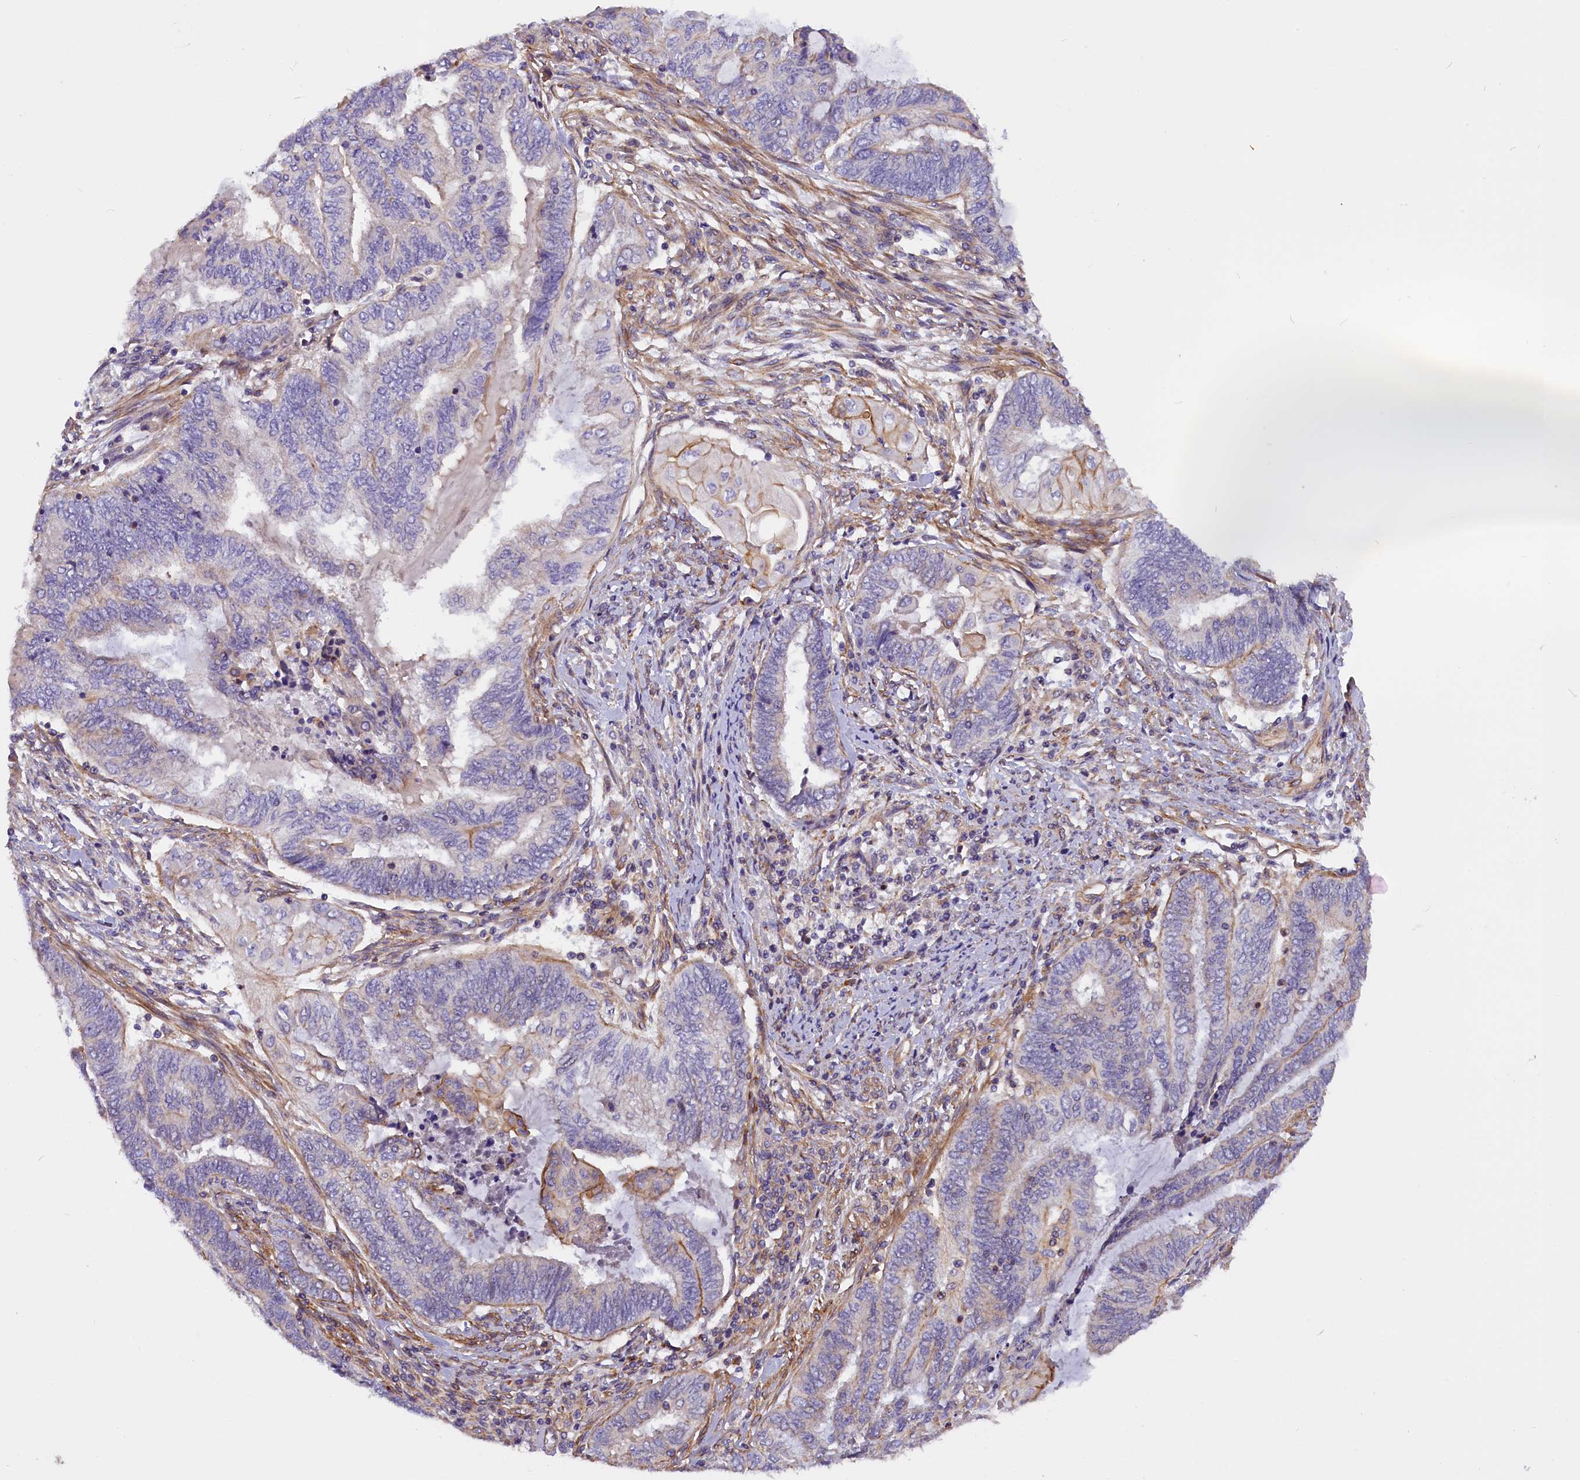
{"staining": {"intensity": "negative", "quantity": "none", "location": "none"}, "tissue": "endometrial cancer", "cell_type": "Tumor cells", "image_type": "cancer", "snomed": [{"axis": "morphology", "description": "Adenocarcinoma, NOS"}, {"axis": "topography", "description": "Uterus"}, {"axis": "topography", "description": "Endometrium"}], "caption": "A micrograph of endometrial adenocarcinoma stained for a protein reveals no brown staining in tumor cells. The staining was performed using DAB to visualize the protein expression in brown, while the nuclei were stained in blue with hematoxylin (Magnification: 20x).", "gene": "MED20", "patient": {"sex": "female", "age": 70}}